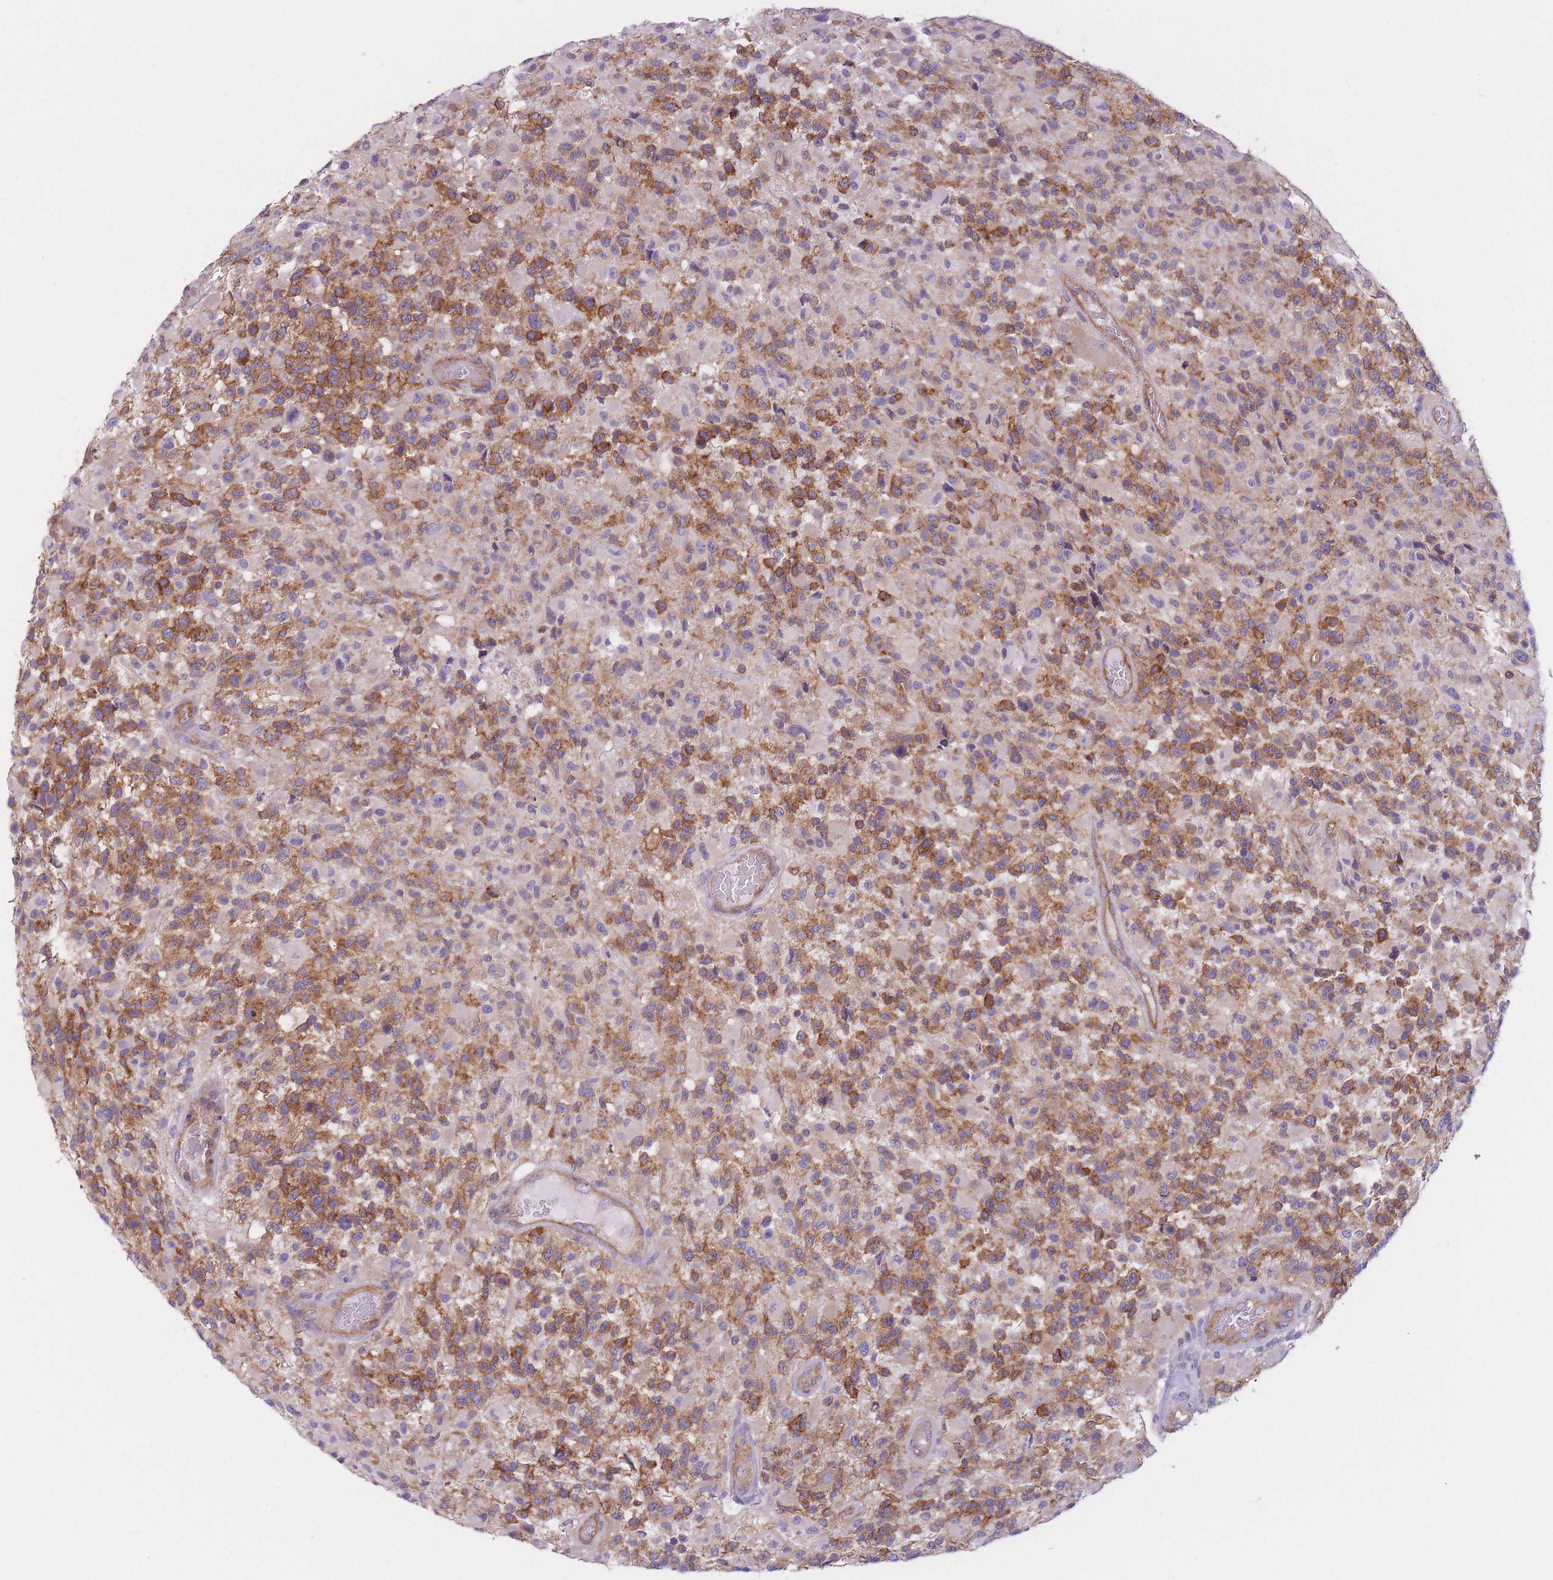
{"staining": {"intensity": "moderate", "quantity": ">75%", "location": "cytoplasmic/membranous"}, "tissue": "glioma", "cell_type": "Tumor cells", "image_type": "cancer", "snomed": [{"axis": "morphology", "description": "Glioma, malignant, High grade"}, {"axis": "morphology", "description": "Glioblastoma, NOS"}, {"axis": "topography", "description": "Brain"}], "caption": "An image of glioma stained for a protein exhibits moderate cytoplasmic/membranous brown staining in tumor cells.", "gene": "SERPINB3", "patient": {"sex": "male", "age": 60}}